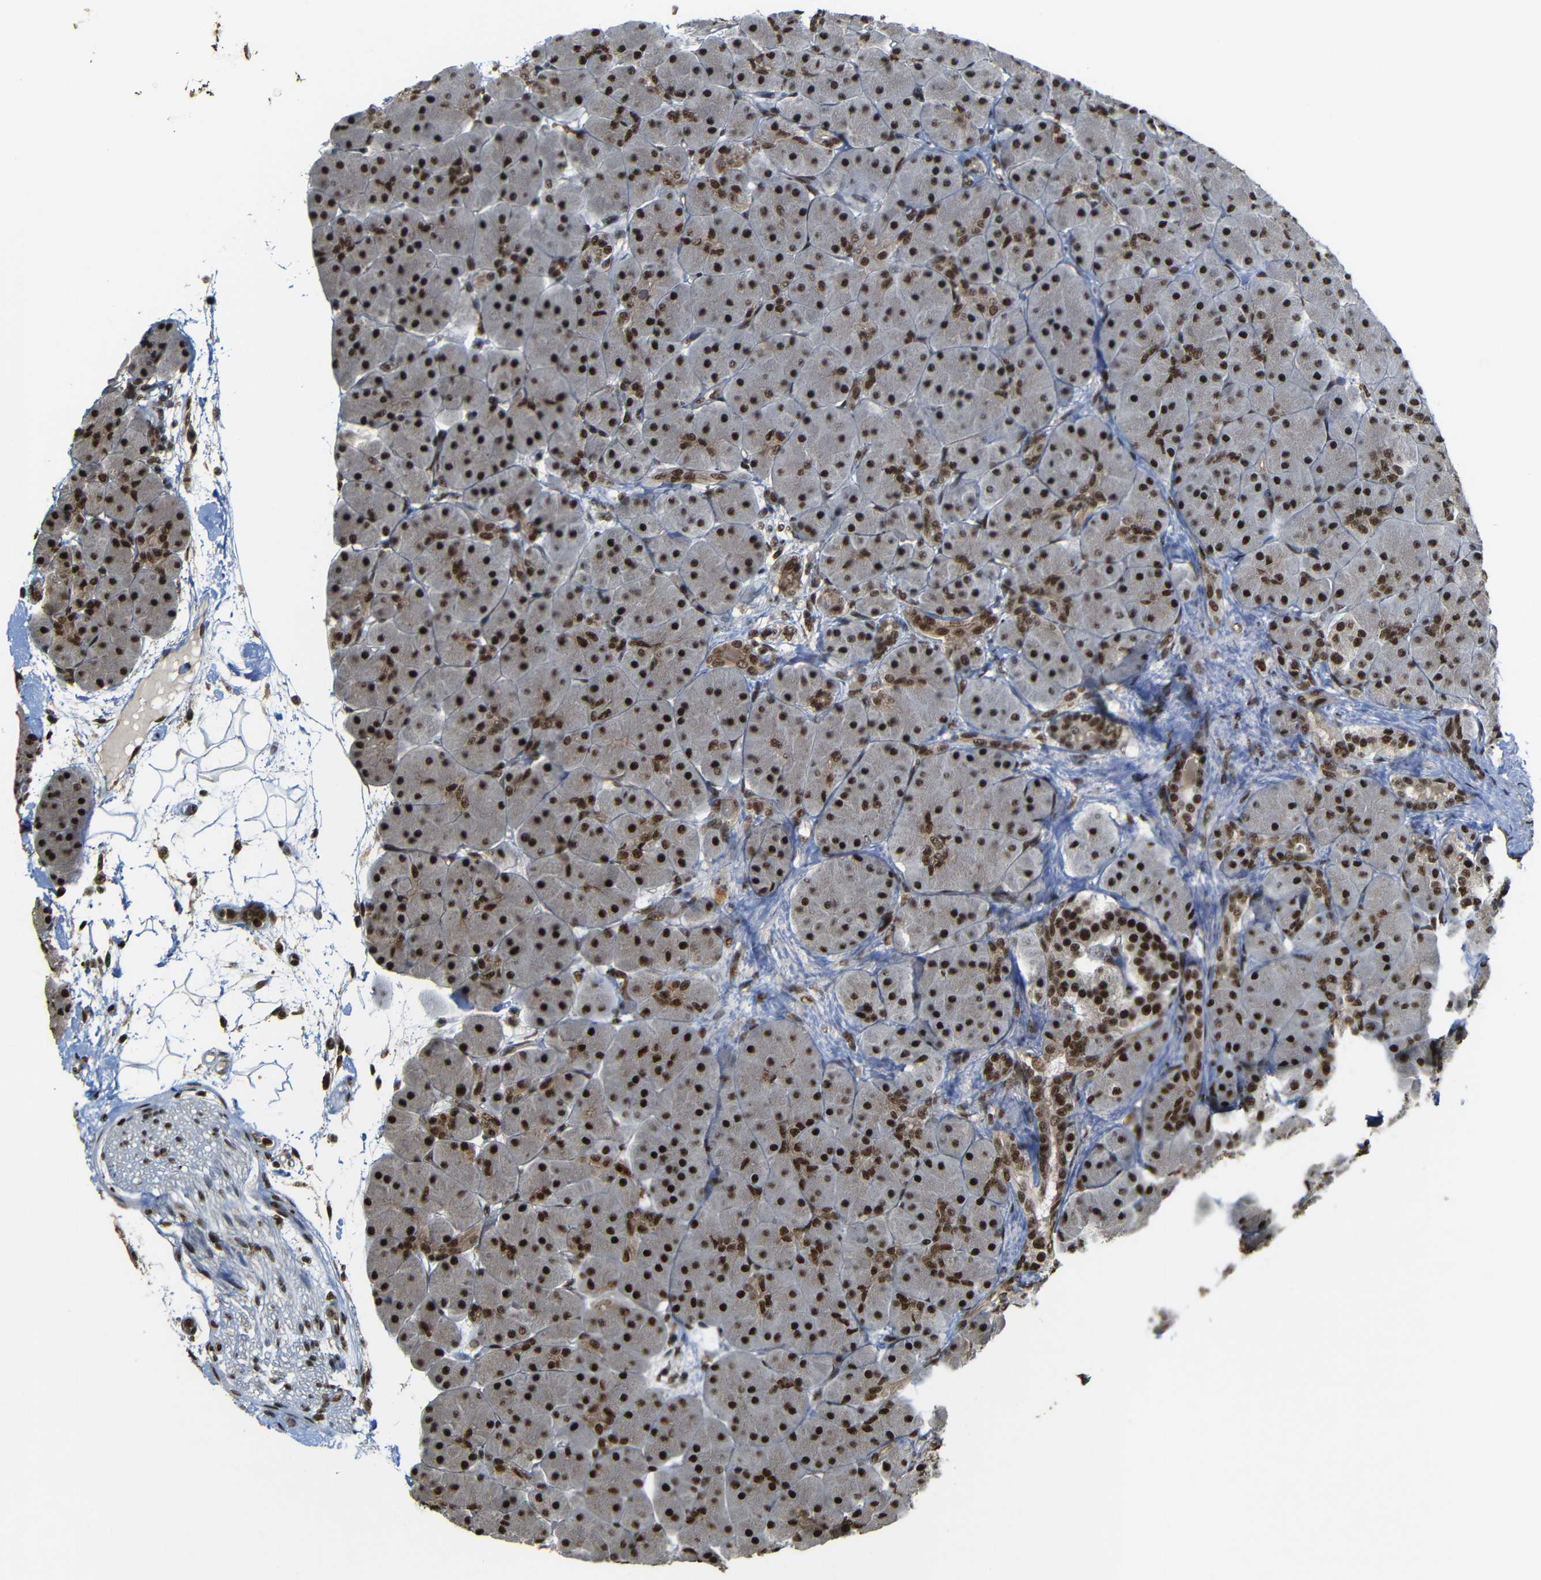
{"staining": {"intensity": "strong", "quantity": ">75%", "location": "nuclear"}, "tissue": "pancreas", "cell_type": "Exocrine glandular cells", "image_type": "normal", "snomed": [{"axis": "morphology", "description": "Normal tissue, NOS"}, {"axis": "topography", "description": "Pancreas"}], "caption": "Protein expression analysis of normal pancreas displays strong nuclear staining in about >75% of exocrine glandular cells. The staining was performed using DAB to visualize the protein expression in brown, while the nuclei were stained in blue with hematoxylin (Magnification: 20x).", "gene": "TCF7L2", "patient": {"sex": "male", "age": 66}}